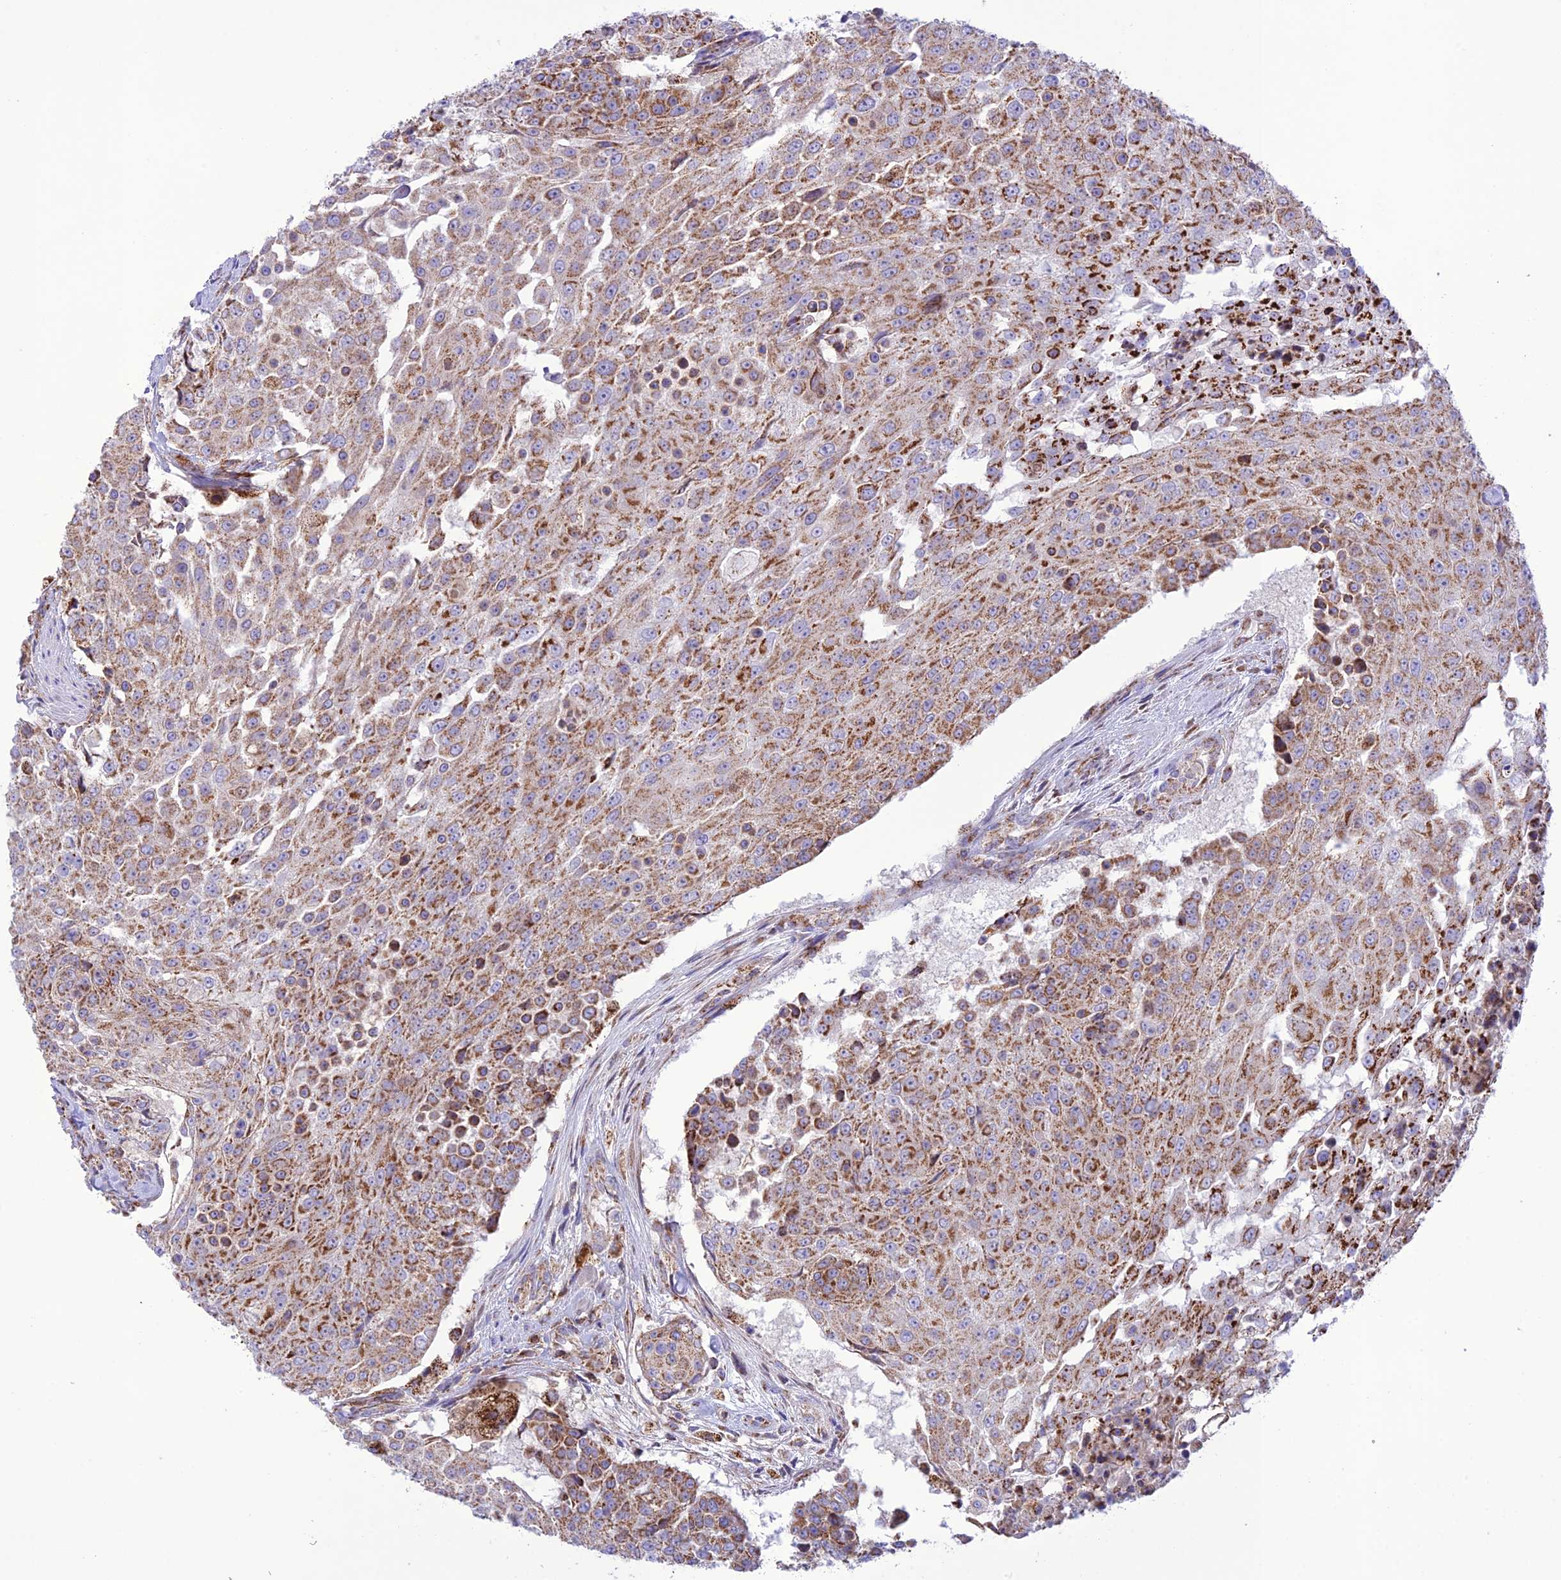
{"staining": {"intensity": "moderate", "quantity": ">75%", "location": "cytoplasmic/membranous"}, "tissue": "urothelial cancer", "cell_type": "Tumor cells", "image_type": "cancer", "snomed": [{"axis": "morphology", "description": "Urothelial carcinoma, High grade"}, {"axis": "topography", "description": "Urinary bladder"}], "caption": "Tumor cells reveal medium levels of moderate cytoplasmic/membranous positivity in about >75% of cells in human high-grade urothelial carcinoma.", "gene": "UAP1L1", "patient": {"sex": "female", "age": 63}}